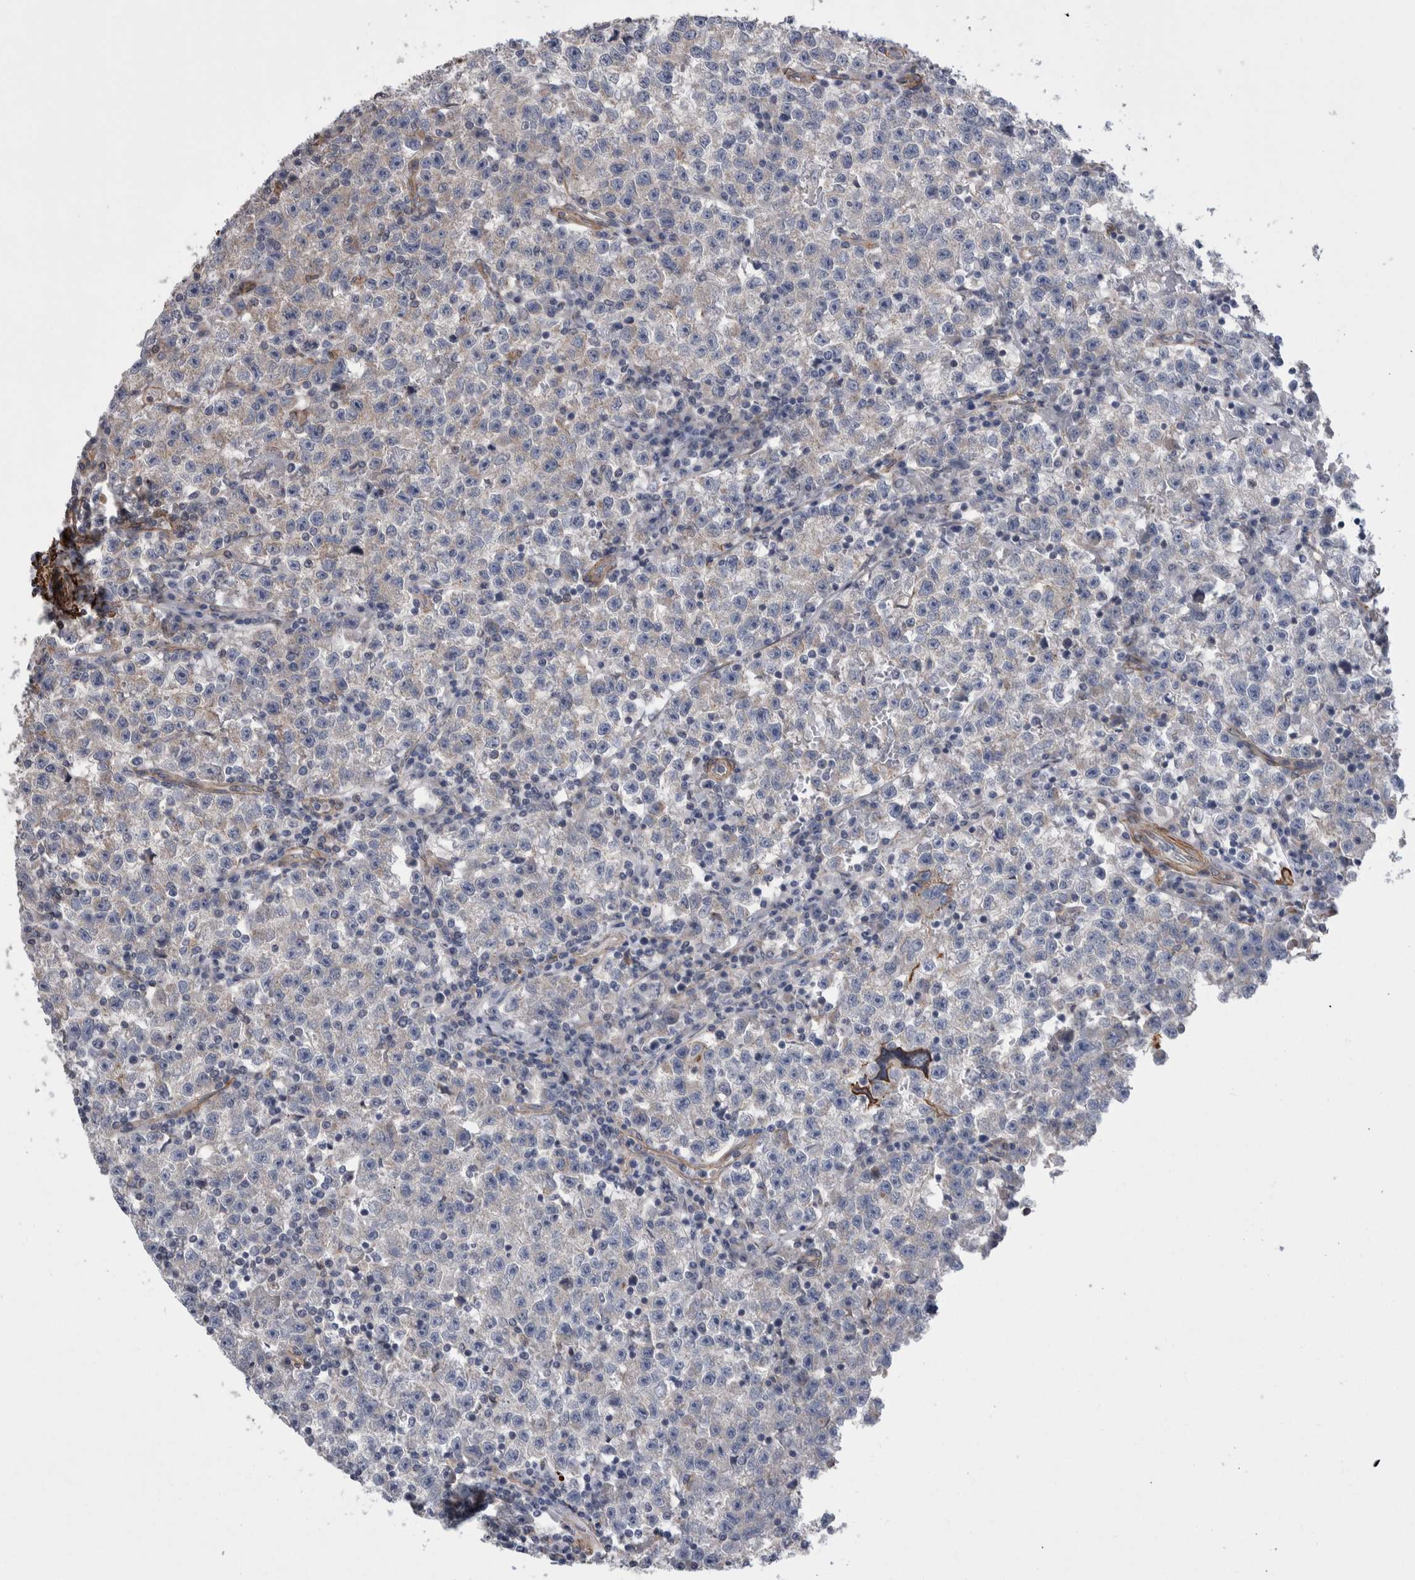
{"staining": {"intensity": "negative", "quantity": "none", "location": "none"}, "tissue": "testis cancer", "cell_type": "Tumor cells", "image_type": "cancer", "snomed": [{"axis": "morphology", "description": "Seminoma, NOS"}, {"axis": "topography", "description": "Testis"}], "caption": "Human seminoma (testis) stained for a protein using IHC demonstrates no positivity in tumor cells.", "gene": "KIF12", "patient": {"sex": "male", "age": 22}}